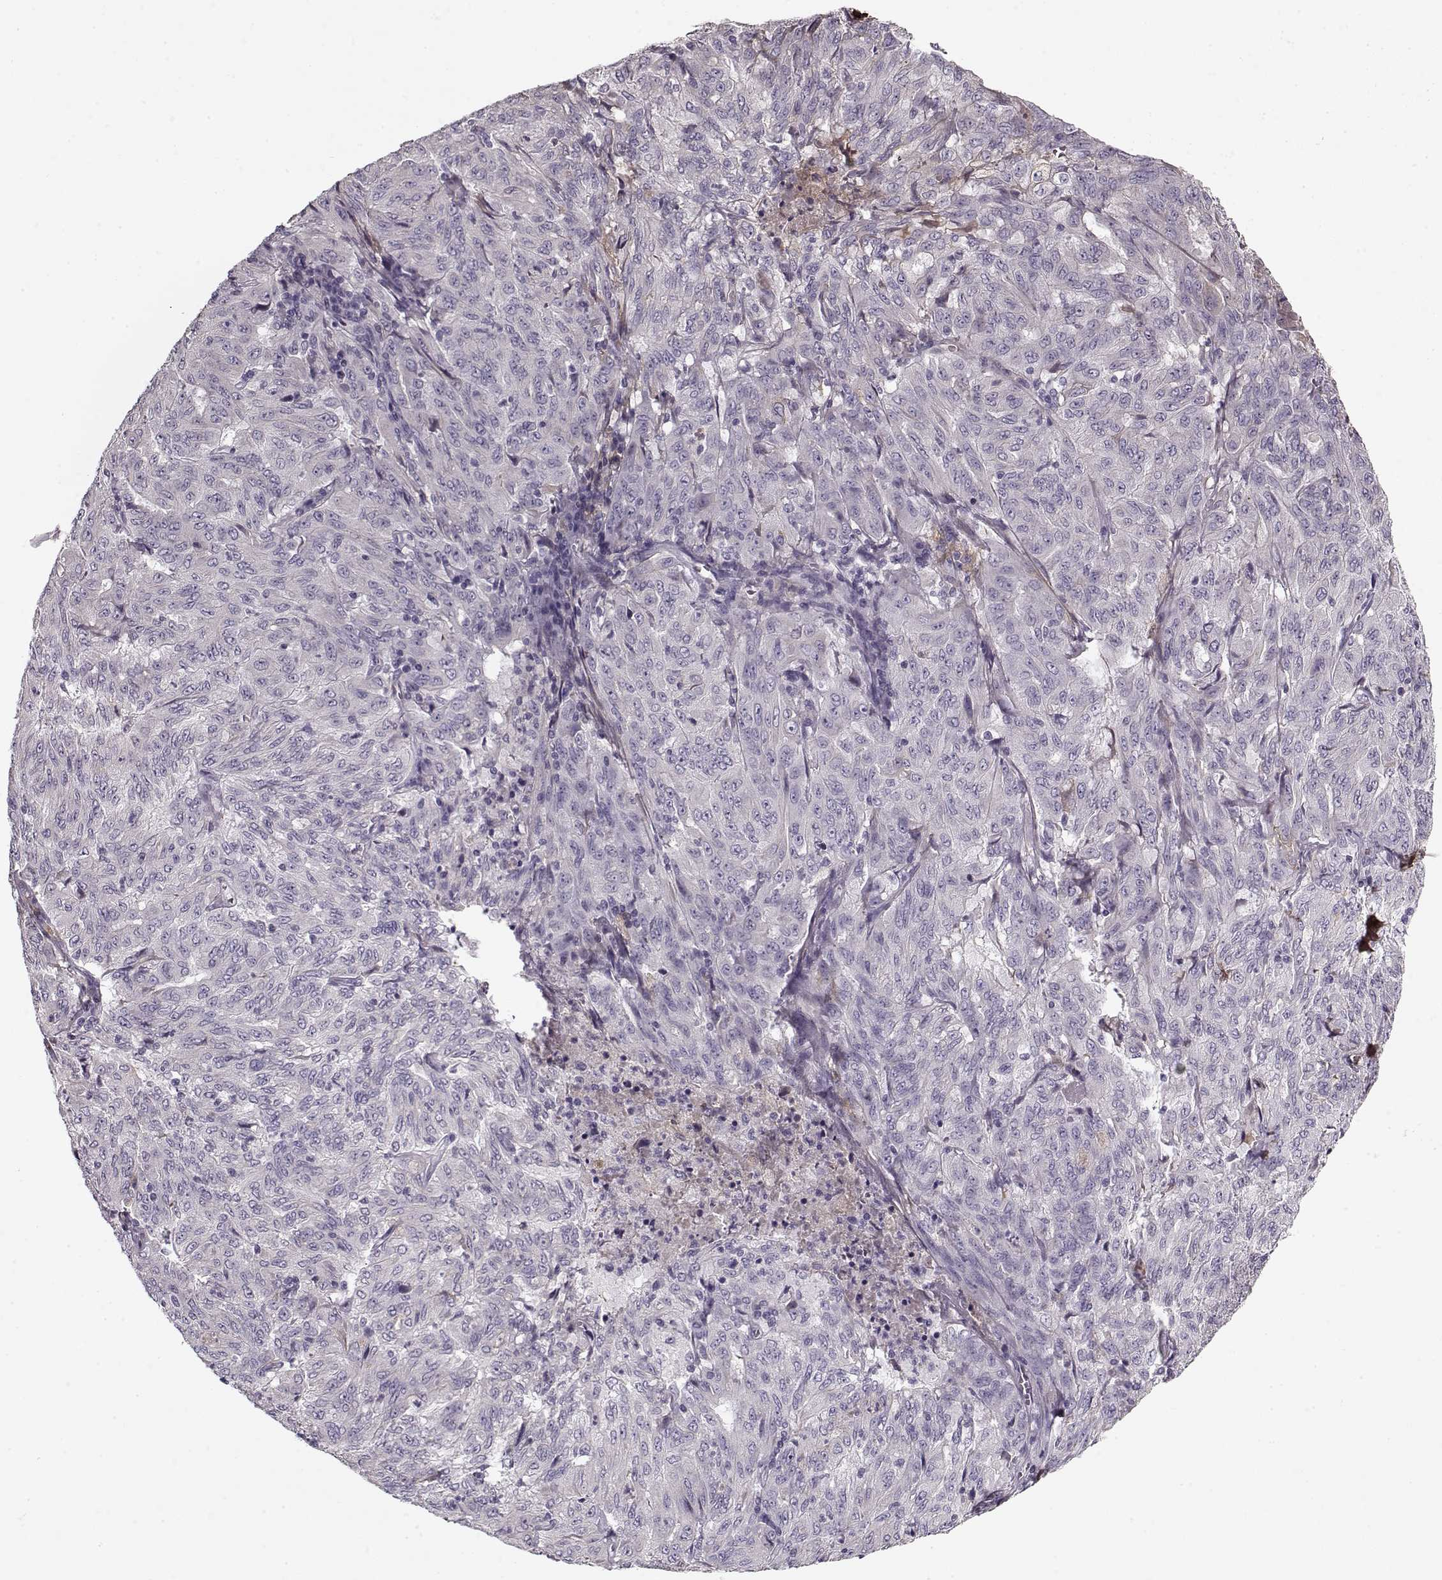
{"staining": {"intensity": "negative", "quantity": "none", "location": "none"}, "tissue": "pancreatic cancer", "cell_type": "Tumor cells", "image_type": "cancer", "snomed": [{"axis": "morphology", "description": "Adenocarcinoma, NOS"}, {"axis": "topography", "description": "Pancreas"}], "caption": "An IHC micrograph of pancreatic cancer is shown. There is no staining in tumor cells of pancreatic cancer.", "gene": "LUM", "patient": {"sex": "male", "age": 63}}